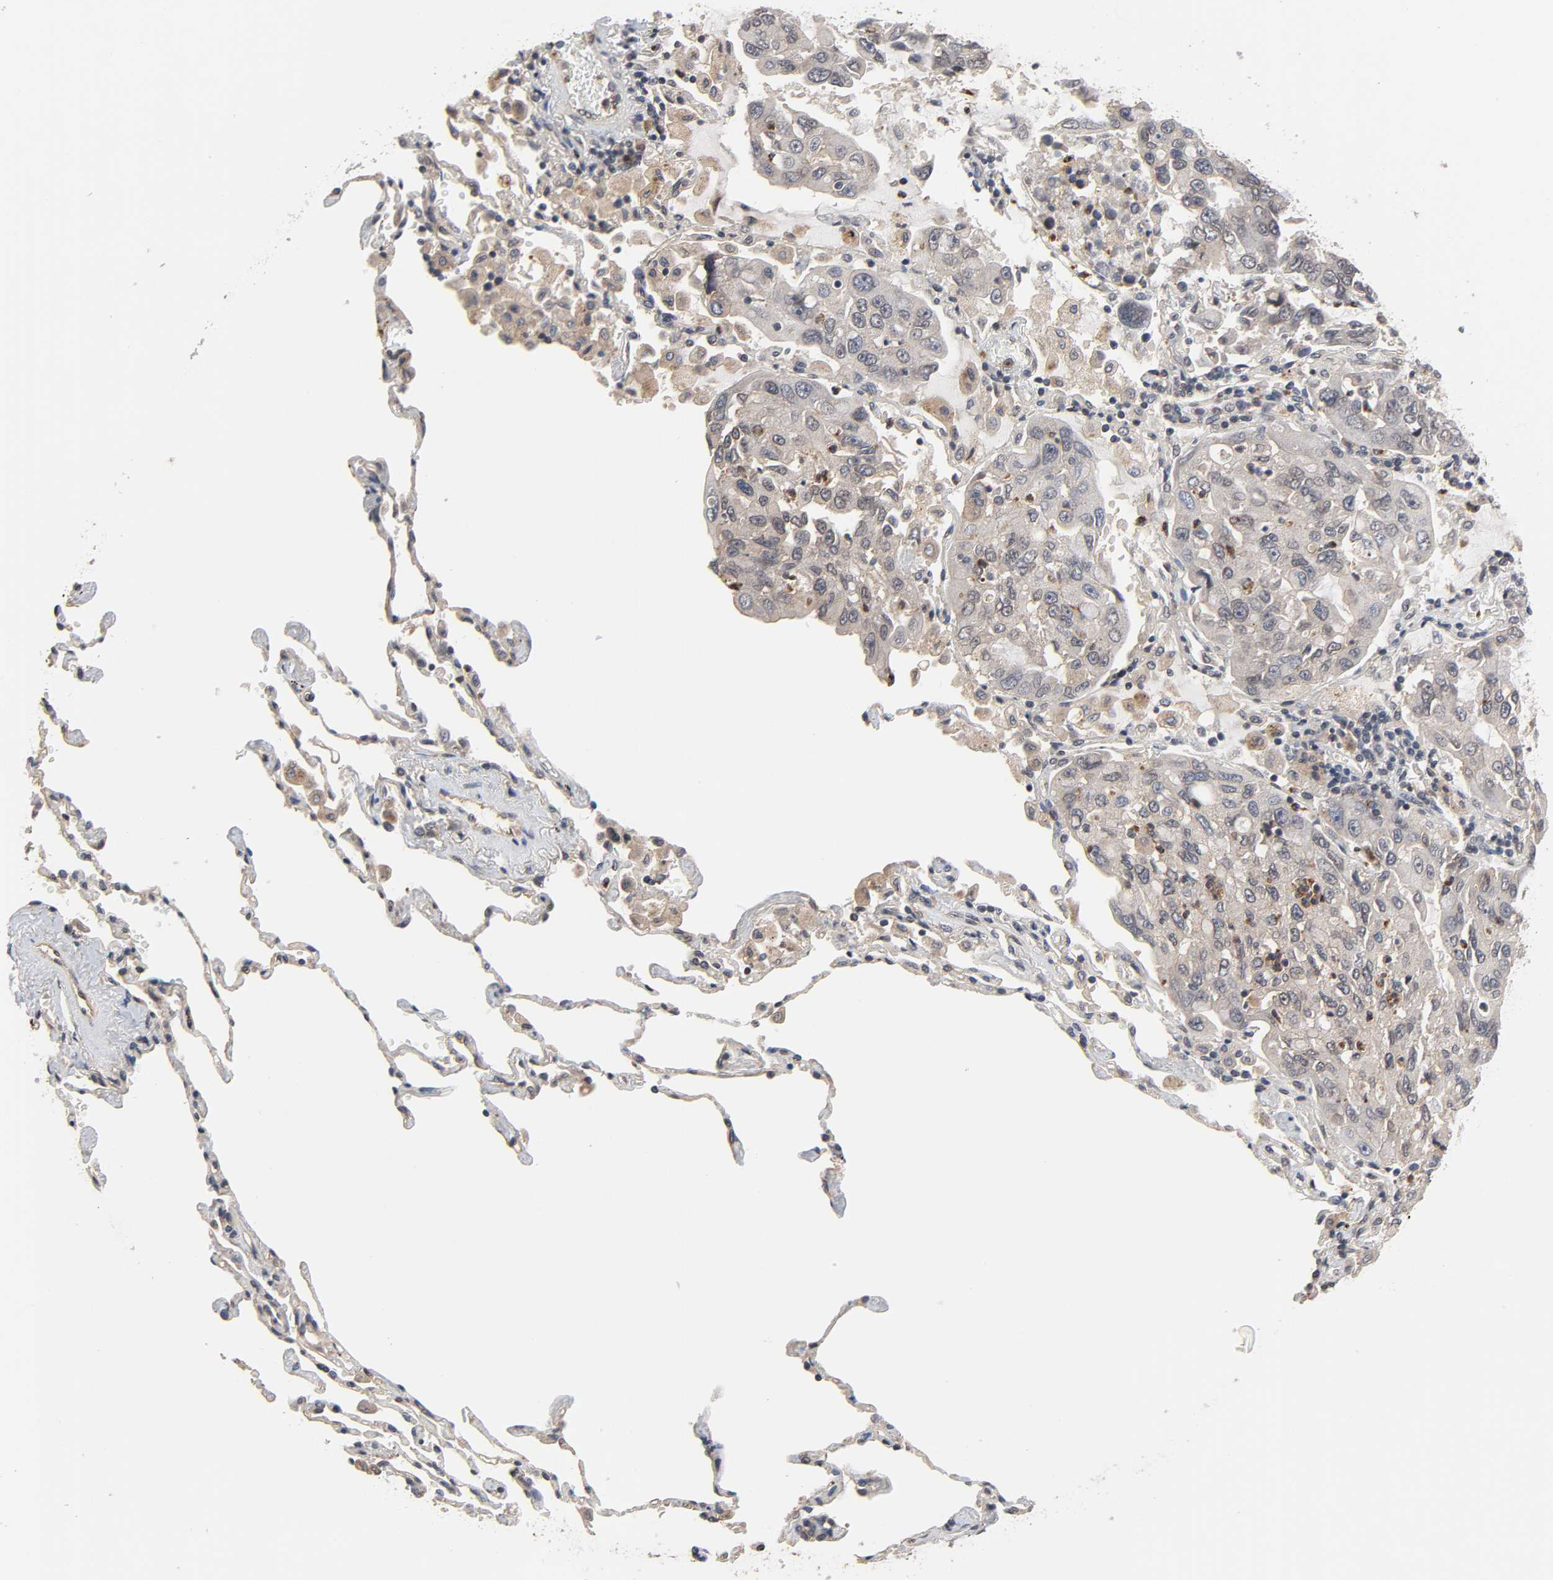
{"staining": {"intensity": "weak", "quantity": "25%-75%", "location": "cytoplasmic/membranous"}, "tissue": "lung cancer", "cell_type": "Tumor cells", "image_type": "cancer", "snomed": [{"axis": "morphology", "description": "Adenocarcinoma, NOS"}, {"axis": "topography", "description": "Lung"}], "caption": "The histopathology image demonstrates a brown stain indicating the presence of a protein in the cytoplasmic/membranous of tumor cells in adenocarcinoma (lung). Using DAB (brown) and hematoxylin (blue) stains, captured at high magnification using brightfield microscopy.", "gene": "CCDC175", "patient": {"sex": "male", "age": 64}}